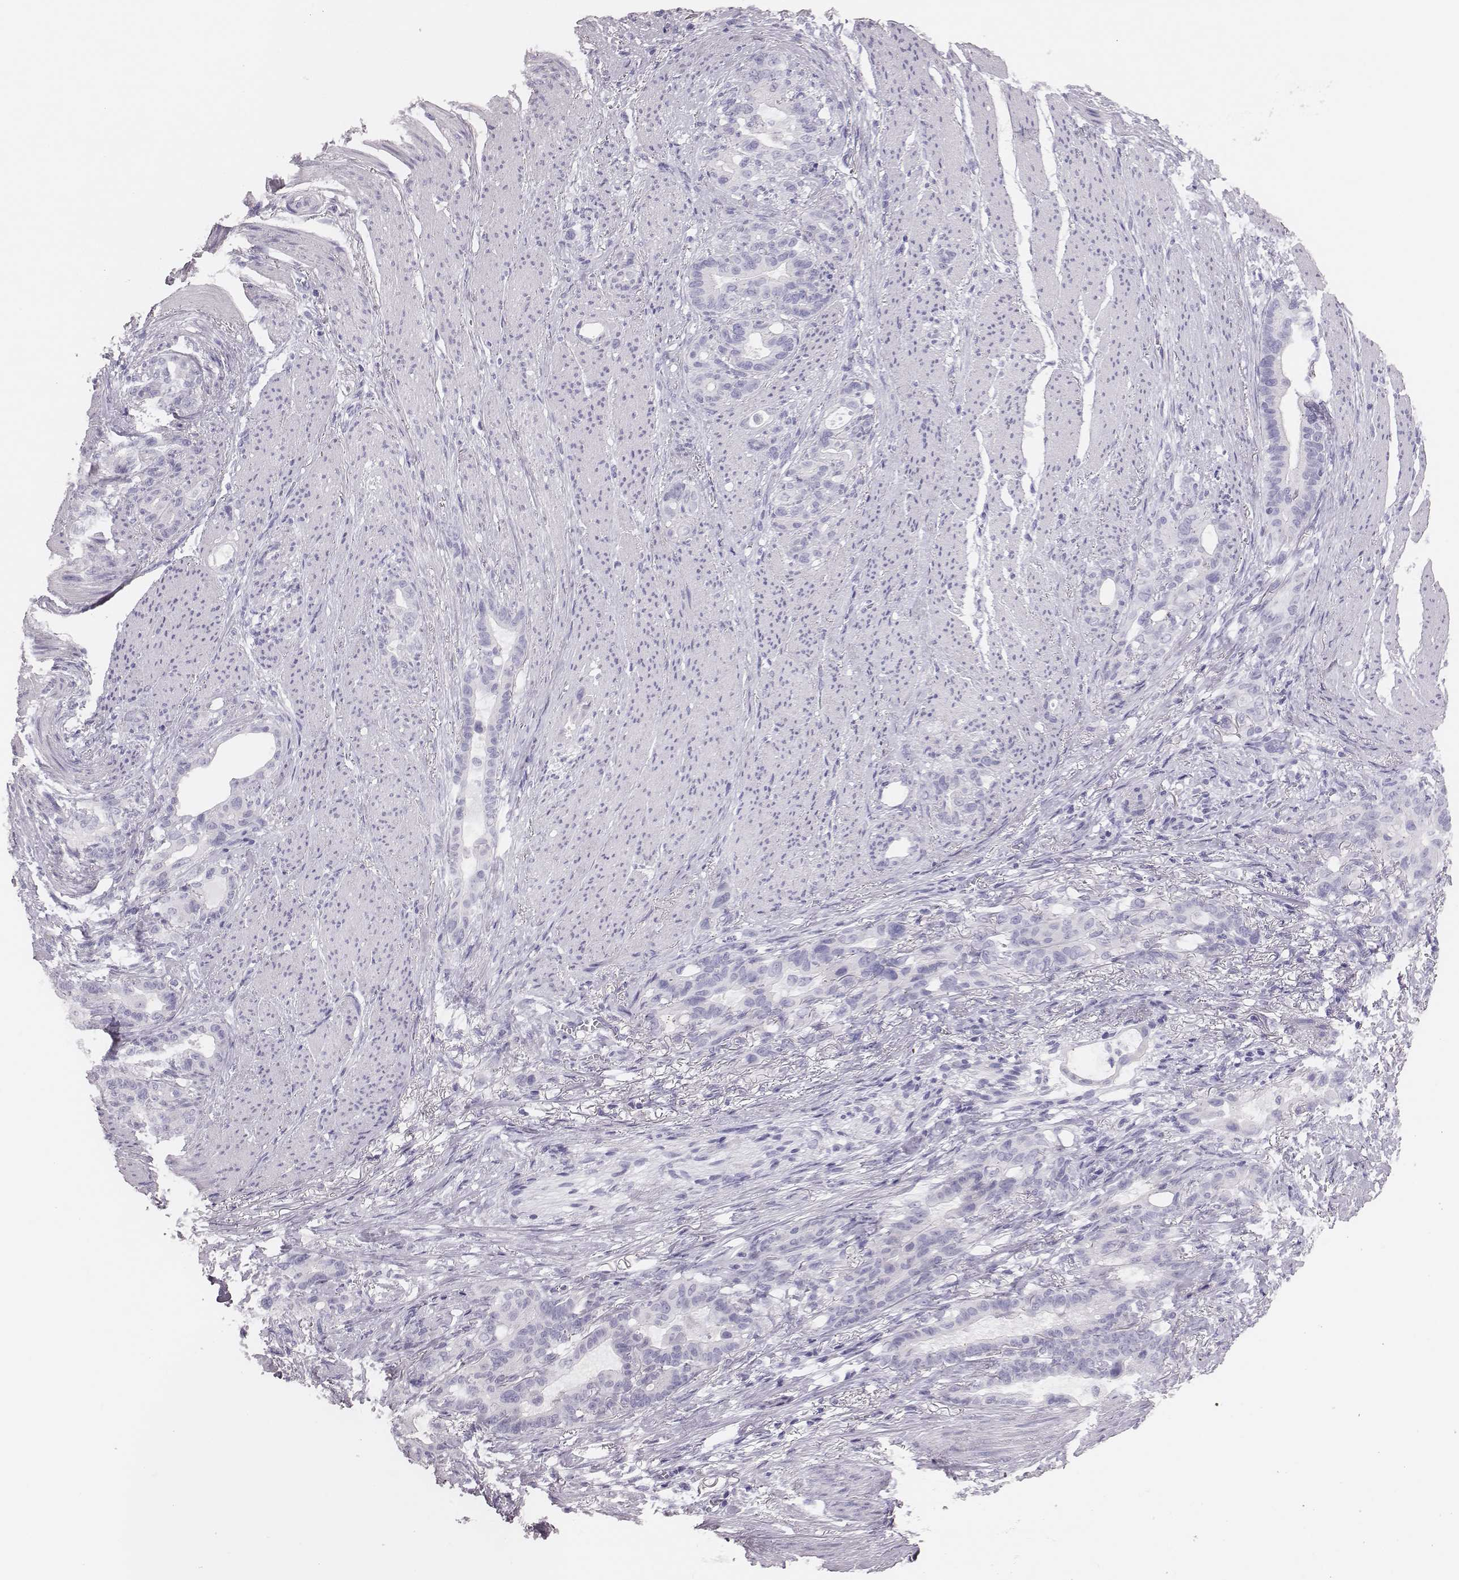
{"staining": {"intensity": "negative", "quantity": "none", "location": "none"}, "tissue": "stomach cancer", "cell_type": "Tumor cells", "image_type": "cancer", "snomed": [{"axis": "morphology", "description": "Normal tissue, NOS"}, {"axis": "morphology", "description": "Adenocarcinoma, NOS"}, {"axis": "topography", "description": "Esophagus"}, {"axis": "topography", "description": "Stomach, upper"}], "caption": "A high-resolution micrograph shows immunohistochemistry (IHC) staining of adenocarcinoma (stomach), which displays no significant expression in tumor cells. (DAB (3,3'-diaminobenzidine) IHC with hematoxylin counter stain).", "gene": "H1-6", "patient": {"sex": "male", "age": 62}}